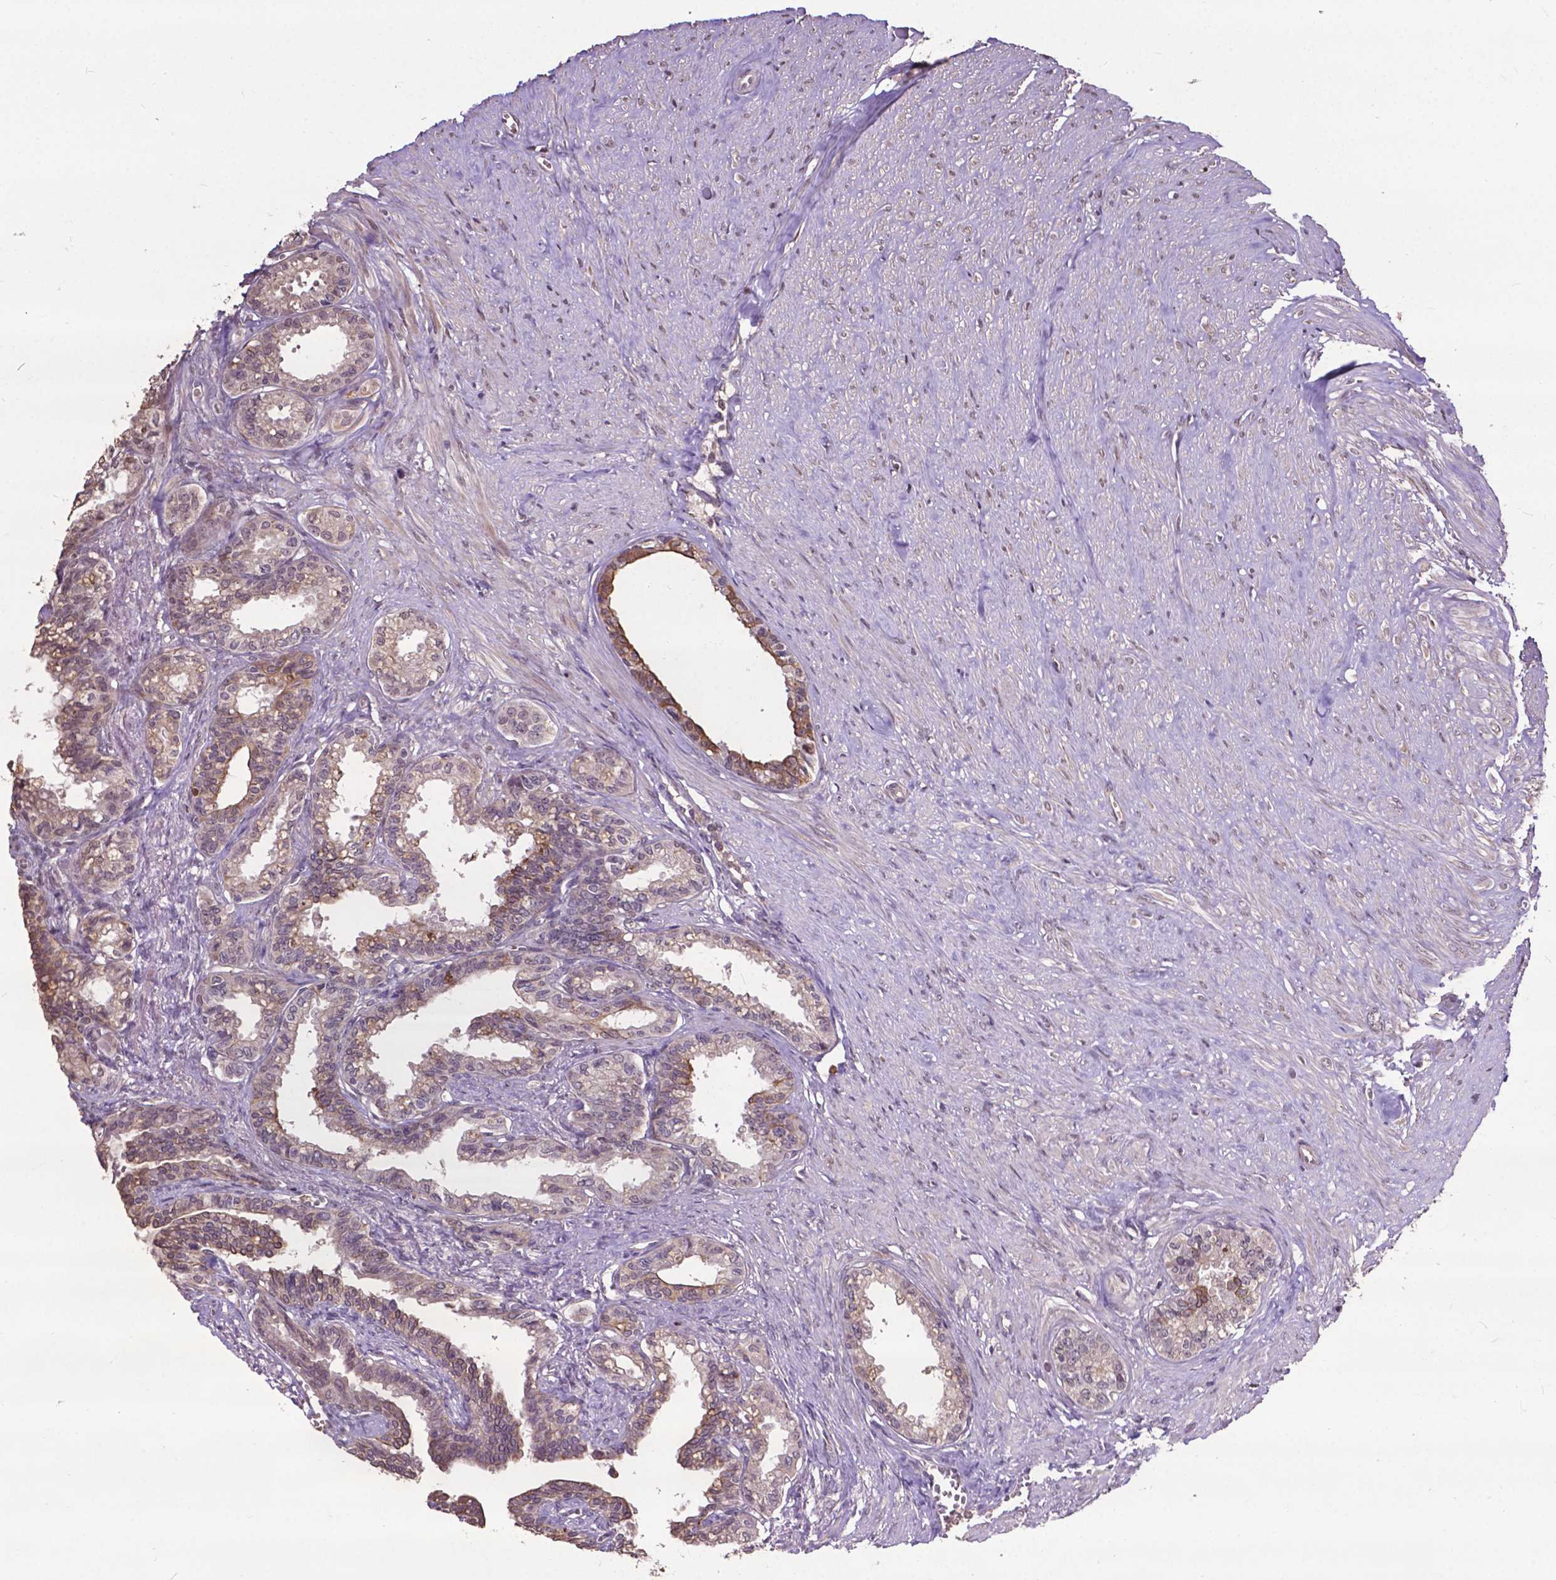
{"staining": {"intensity": "weak", "quantity": "25%-75%", "location": "cytoplasmic/membranous"}, "tissue": "seminal vesicle", "cell_type": "Glandular cells", "image_type": "normal", "snomed": [{"axis": "morphology", "description": "Normal tissue, NOS"}, {"axis": "morphology", "description": "Urothelial carcinoma, NOS"}, {"axis": "topography", "description": "Urinary bladder"}, {"axis": "topography", "description": "Seminal veicle"}], "caption": "Immunohistochemical staining of normal human seminal vesicle displays weak cytoplasmic/membranous protein expression in about 25%-75% of glandular cells. (Brightfield microscopy of DAB IHC at high magnification).", "gene": "GLRA2", "patient": {"sex": "male", "age": 76}}